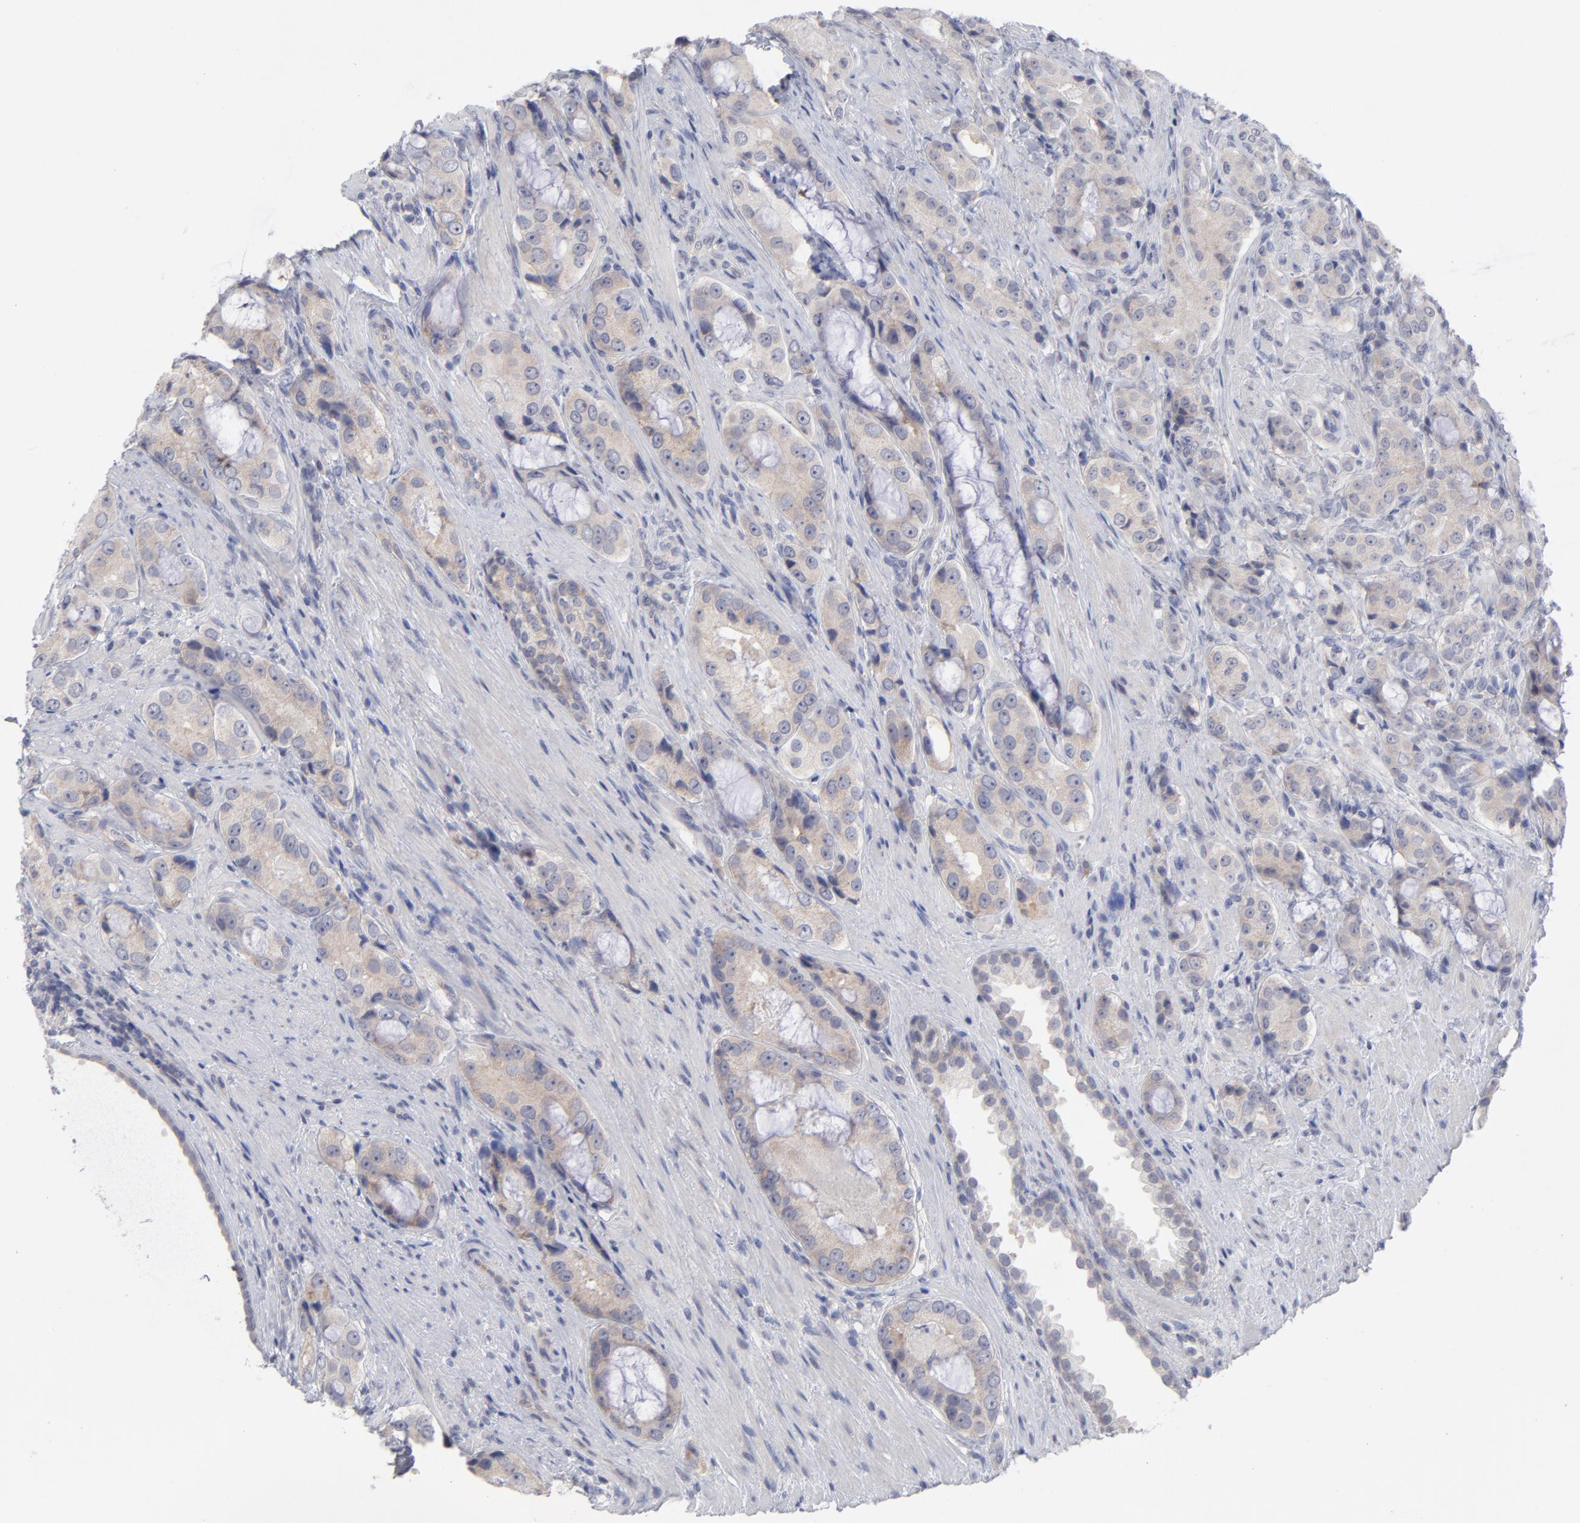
{"staining": {"intensity": "negative", "quantity": "none", "location": "none"}, "tissue": "prostate cancer", "cell_type": "Tumor cells", "image_type": "cancer", "snomed": [{"axis": "morphology", "description": "Adenocarcinoma, High grade"}, {"axis": "topography", "description": "Prostate"}], "caption": "Immunohistochemical staining of human high-grade adenocarcinoma (prostate) exhibits no significant expression in tumor cells. Nuclei are stained in blue.", "gene": "RPS24", "patient": {"sex": "male", "age": 72}}